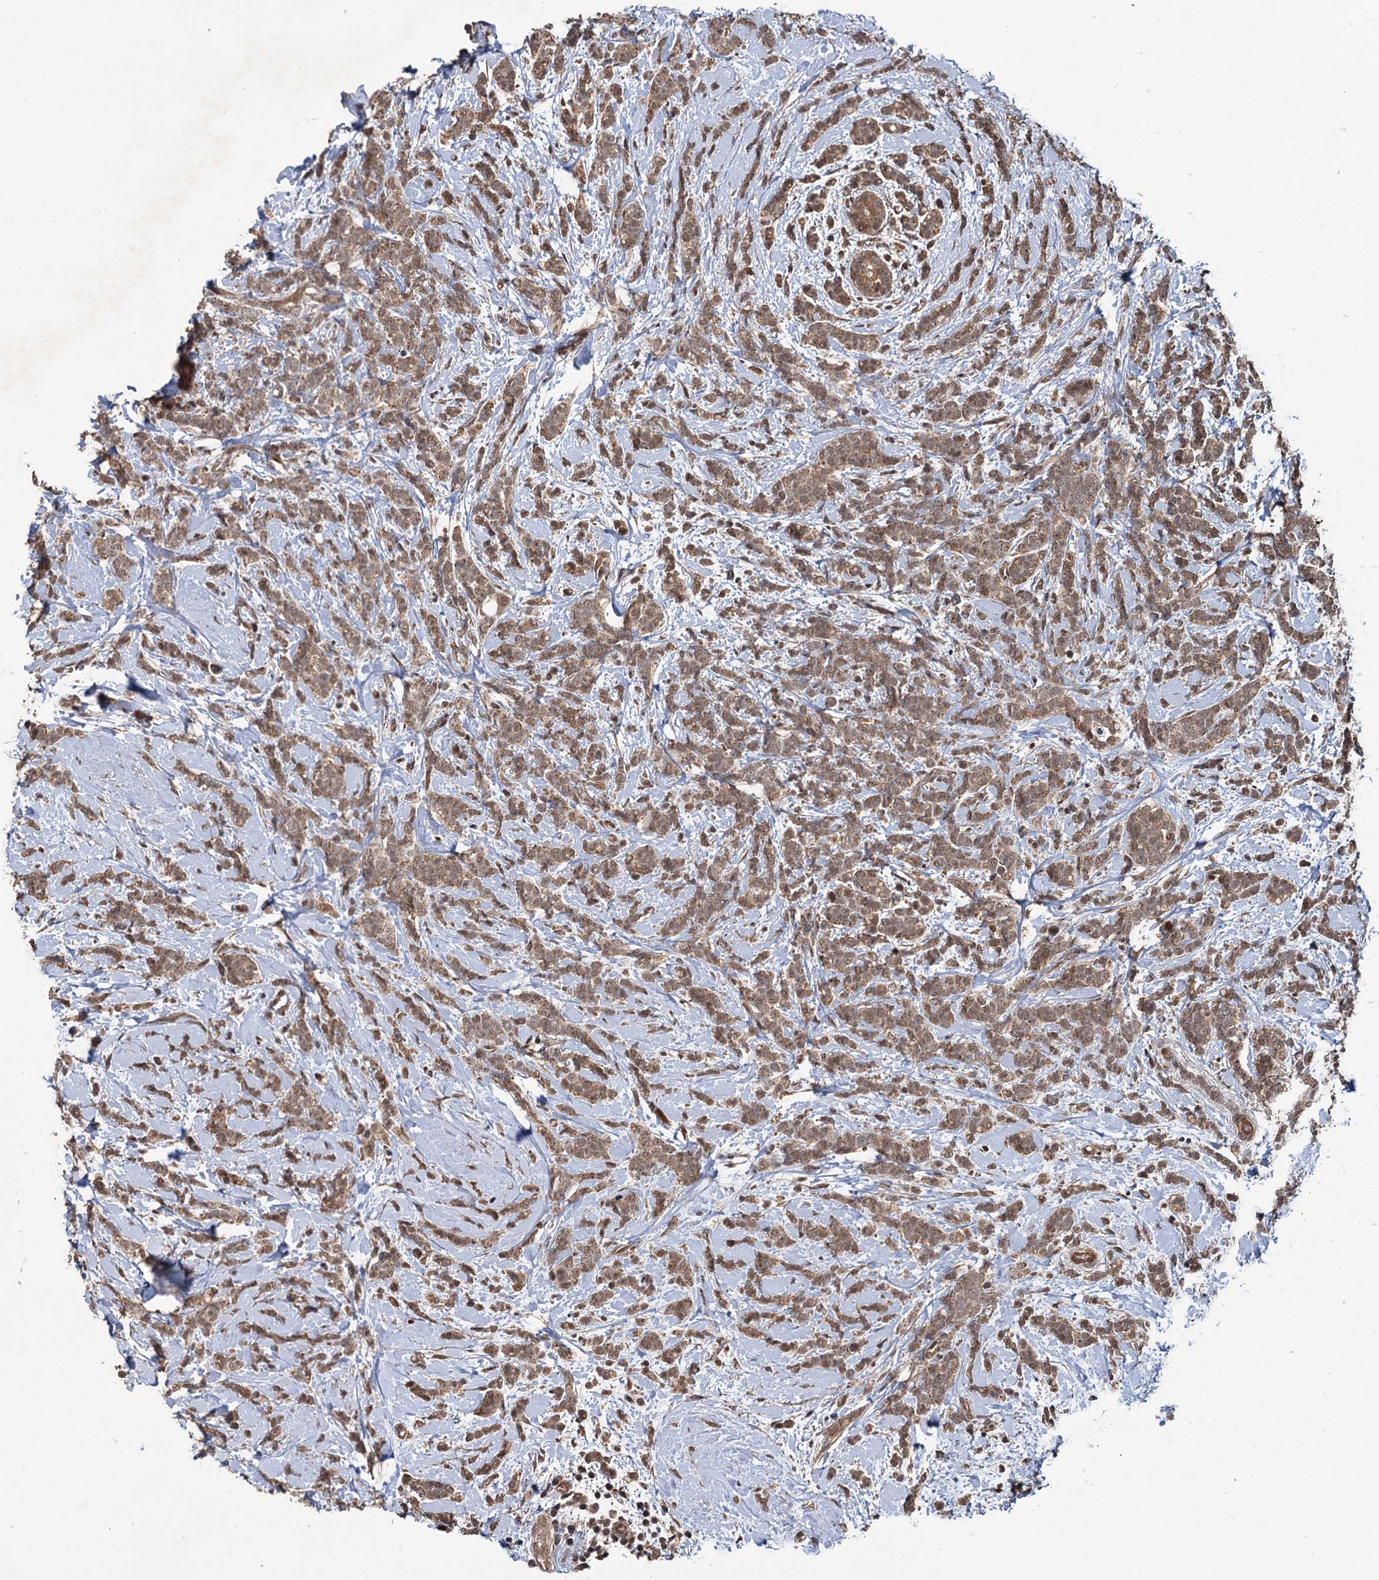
{"staining": {"intensity": "moderate", "quantity": ">75%", "location": "cytoplasmic/membranous,nuclear"}, "tissue": "breast cancer", "cell_type": "Tumor cells", "image_type": "cancer", "snomed": [{"axis": "morphology", "description": "Lobular carcinoma"}, {"axis": "topography", "description": "Breast"}], "caption": "IHC histopathology image of human breast cancer (lobular carcinoma) stained for a protein (brown), which demonstrates medium levels of moderate cytoplasmic/membranous and nuclear positivity in about >75% of tumor cells.", "gene": "KANSL2", "patient": {"sex": "female", "age": 58}}